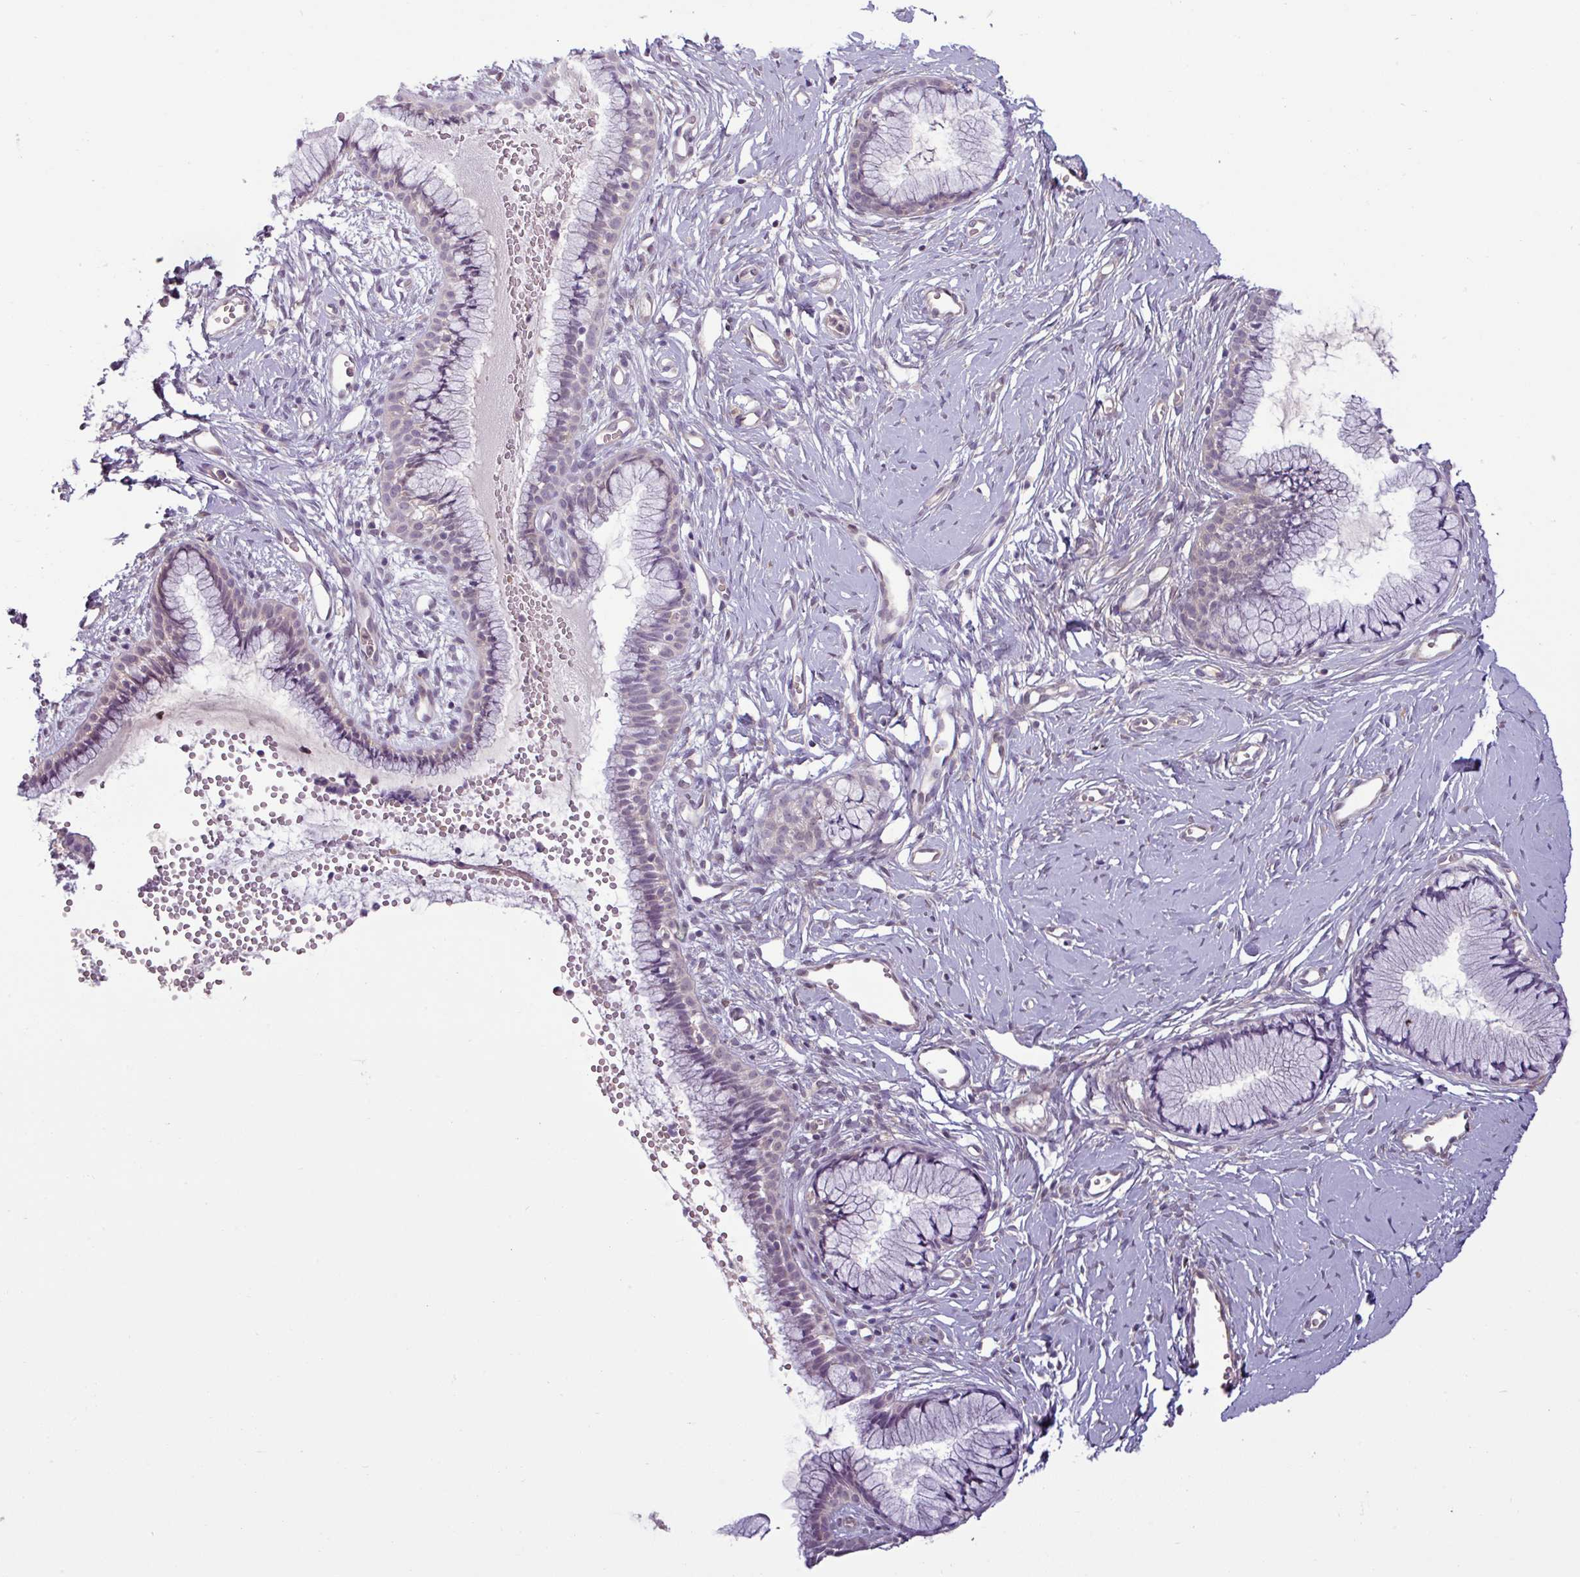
{"staining": {"intensity": "negative", "quantity": "none", "location": "none"}, "tissue": "cervix", "cell_type": "Glandular cells", "image_type": "normal", "snomed": [{"axis": "morphology", "description": "Normal tissue, NOS"}, {"axis": "topography", "description": "Cervix"}], "caption": "Protein analysis of normal cervix reveals no significant staining in glandular cells.", "gene": "SH3BGRL", "patient": {"sex": "female", "age": 40}}